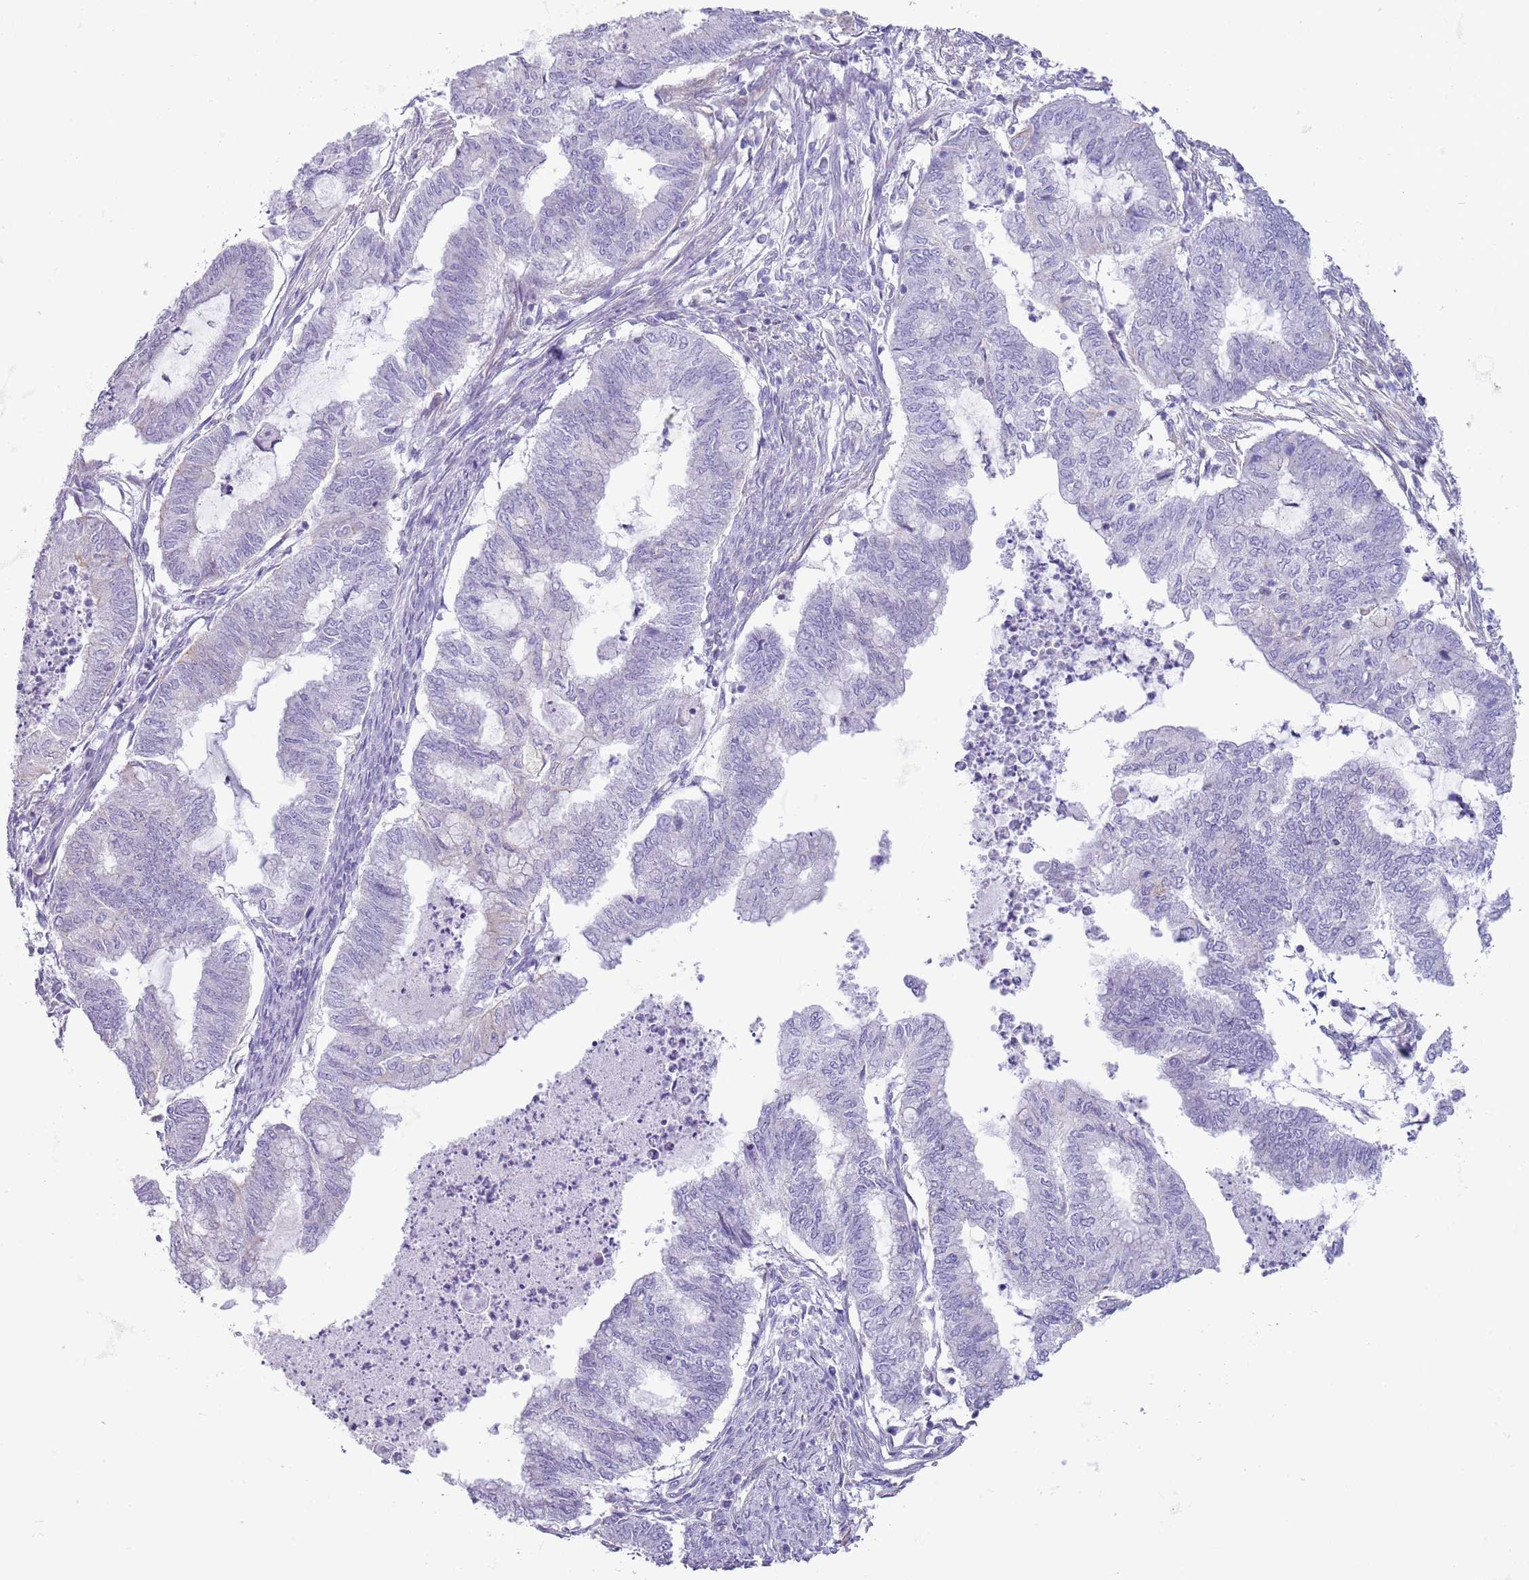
{"staining": {"intensity": "negative", "quantity": "none", "location": "none"}, "tissue": "endometrial cancer", "cell_type": "Tumor cells", "image_type": "cancer", "snomed": [{"axis": "morphology", "description": "Adenocarcinoma, NOS"}, {"axis": "topography", "description": "Endometrium"}], "caption": "A histopathology image of endometrial cancer (adenocarcinoma) stained for a protein displays no brown staining in tumor cells.", "gene": "RBP3", "patient": {"sex": "female", "age": 79}}